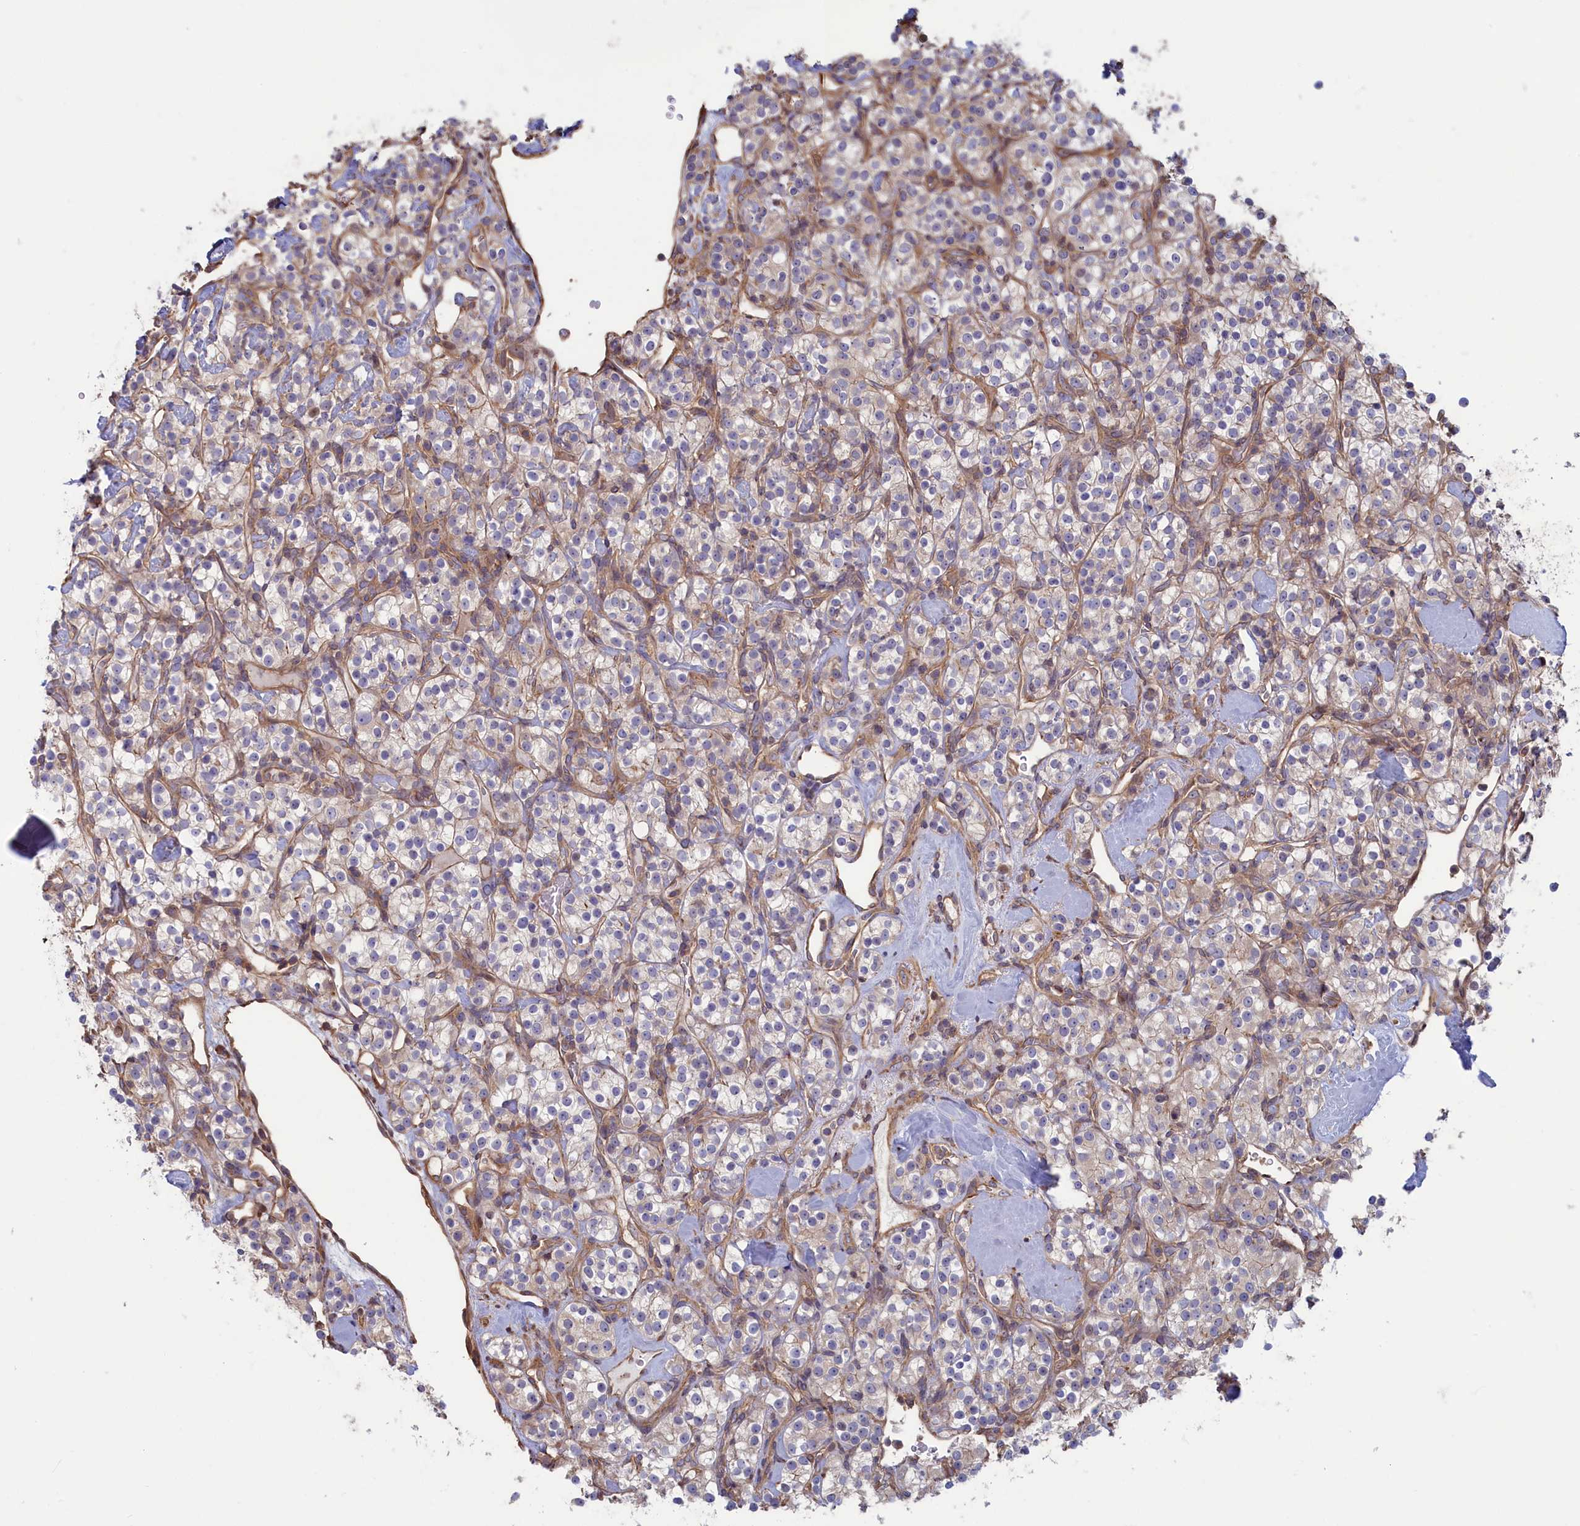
{"staining": {"intensity": "weak", "quantity": "<25%", "location": "cytoplasmic/membranous"}, "tissue": "renal cancer", "cell_type": "Tumor cells", "image_type": "cancer", "snomed": [{"axis": "morphology", "description": "Adenocarcinoma, NOS"}, {"axis": "topography", "description": "Kidney"}], "caption": "Protein analysis of renal adenocarcinoma displays no significant positivity in tumor cells.", "gene": "RILPL1", "patient": {"sex": "male", "age": 77}}